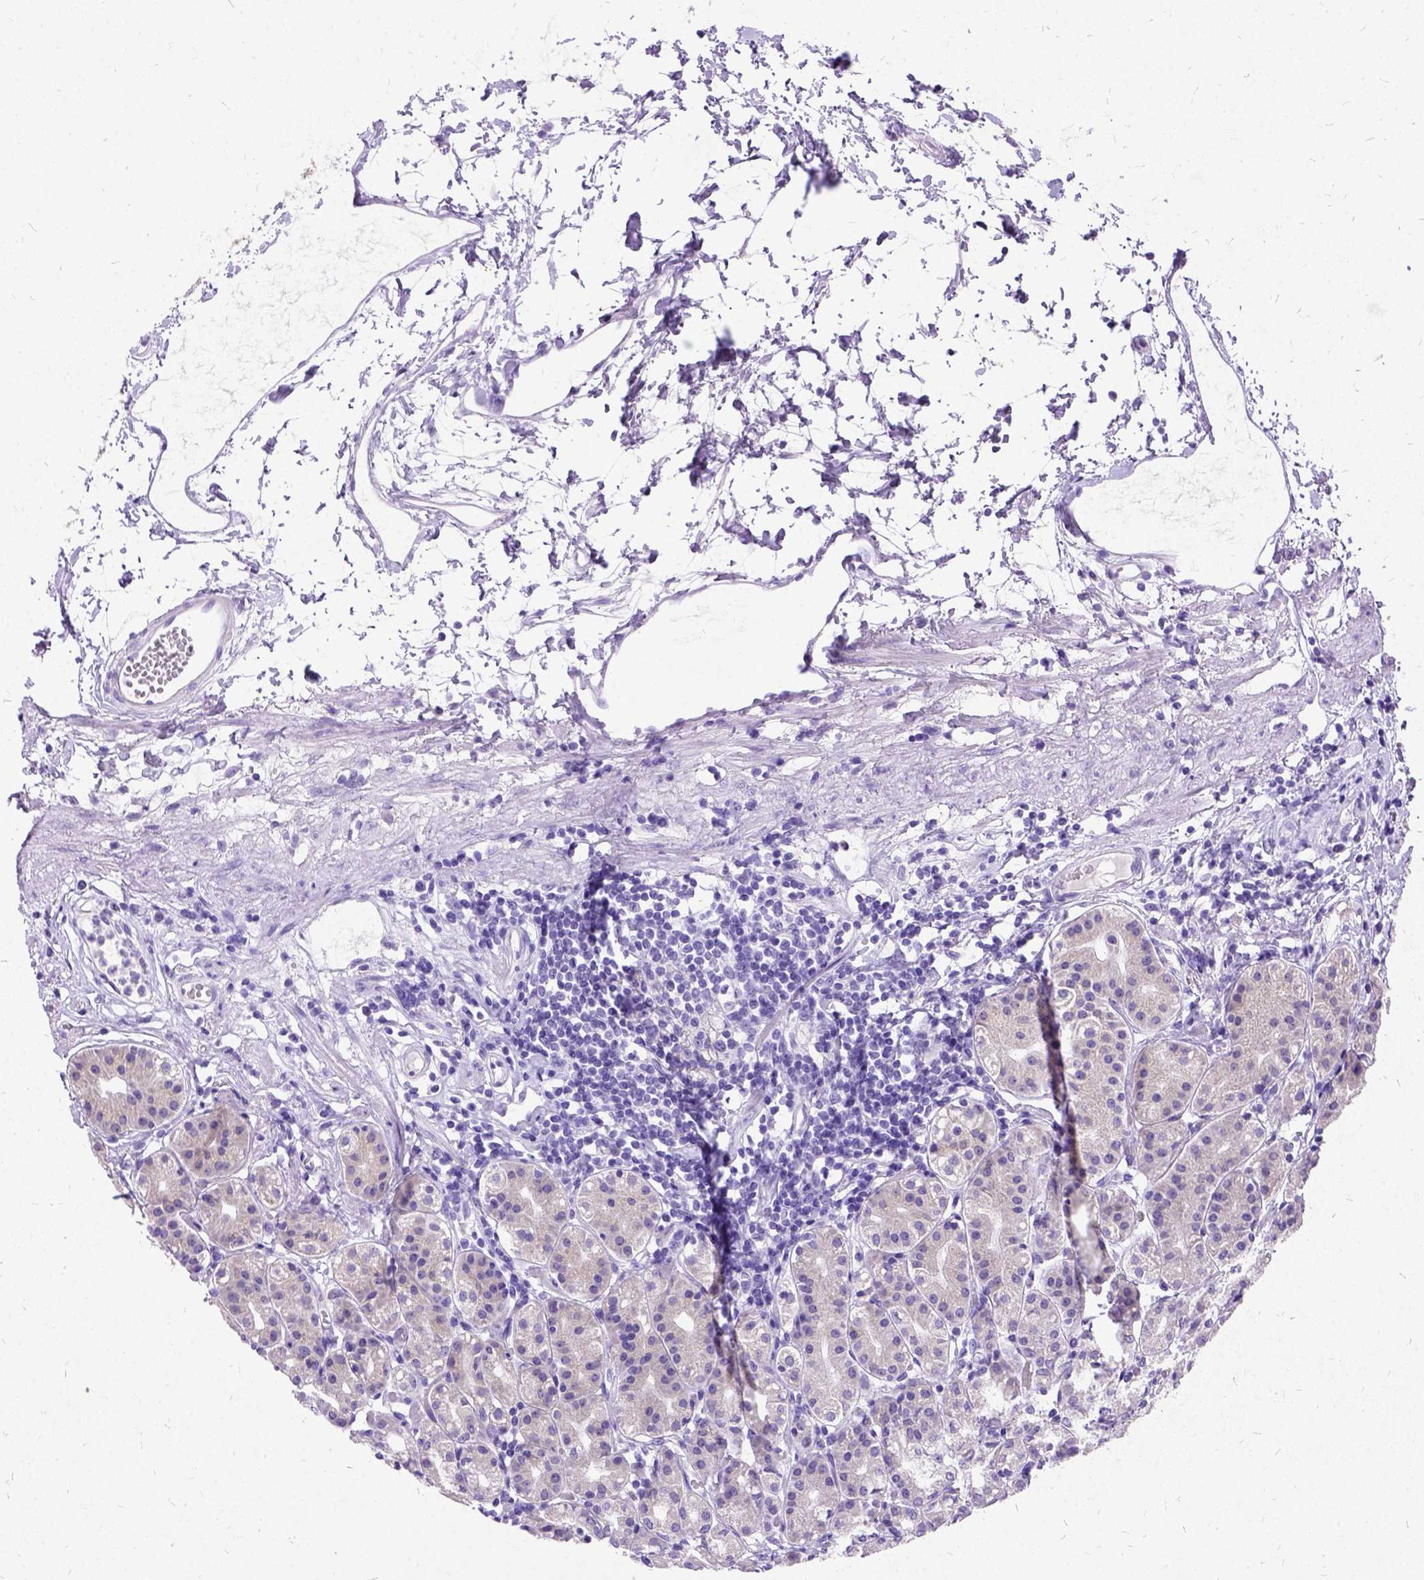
{"staining": {"intensity": "weak", "quantity": "25%-75%", "location": "cytoplasmic/membranous"}, "tissue": "stomach", "cell_type": "Glandular cells", "image_type": "normal", "snomed": [{"axis": "morphology", "description": "Normal tissue, NOS"}, {"axis": "topography", "description": "Skeletal muscle"}, {"axis": "topography", "description": "Stomach"}], "caption": "Weak cytoplasmic/membranous positivity for a protein is present in about 25%-75% of glandular cells of benign stomach using immunohistochemistry.", "gene": "NEUROD4", "patient": {"sex": "female", "age": 57}}